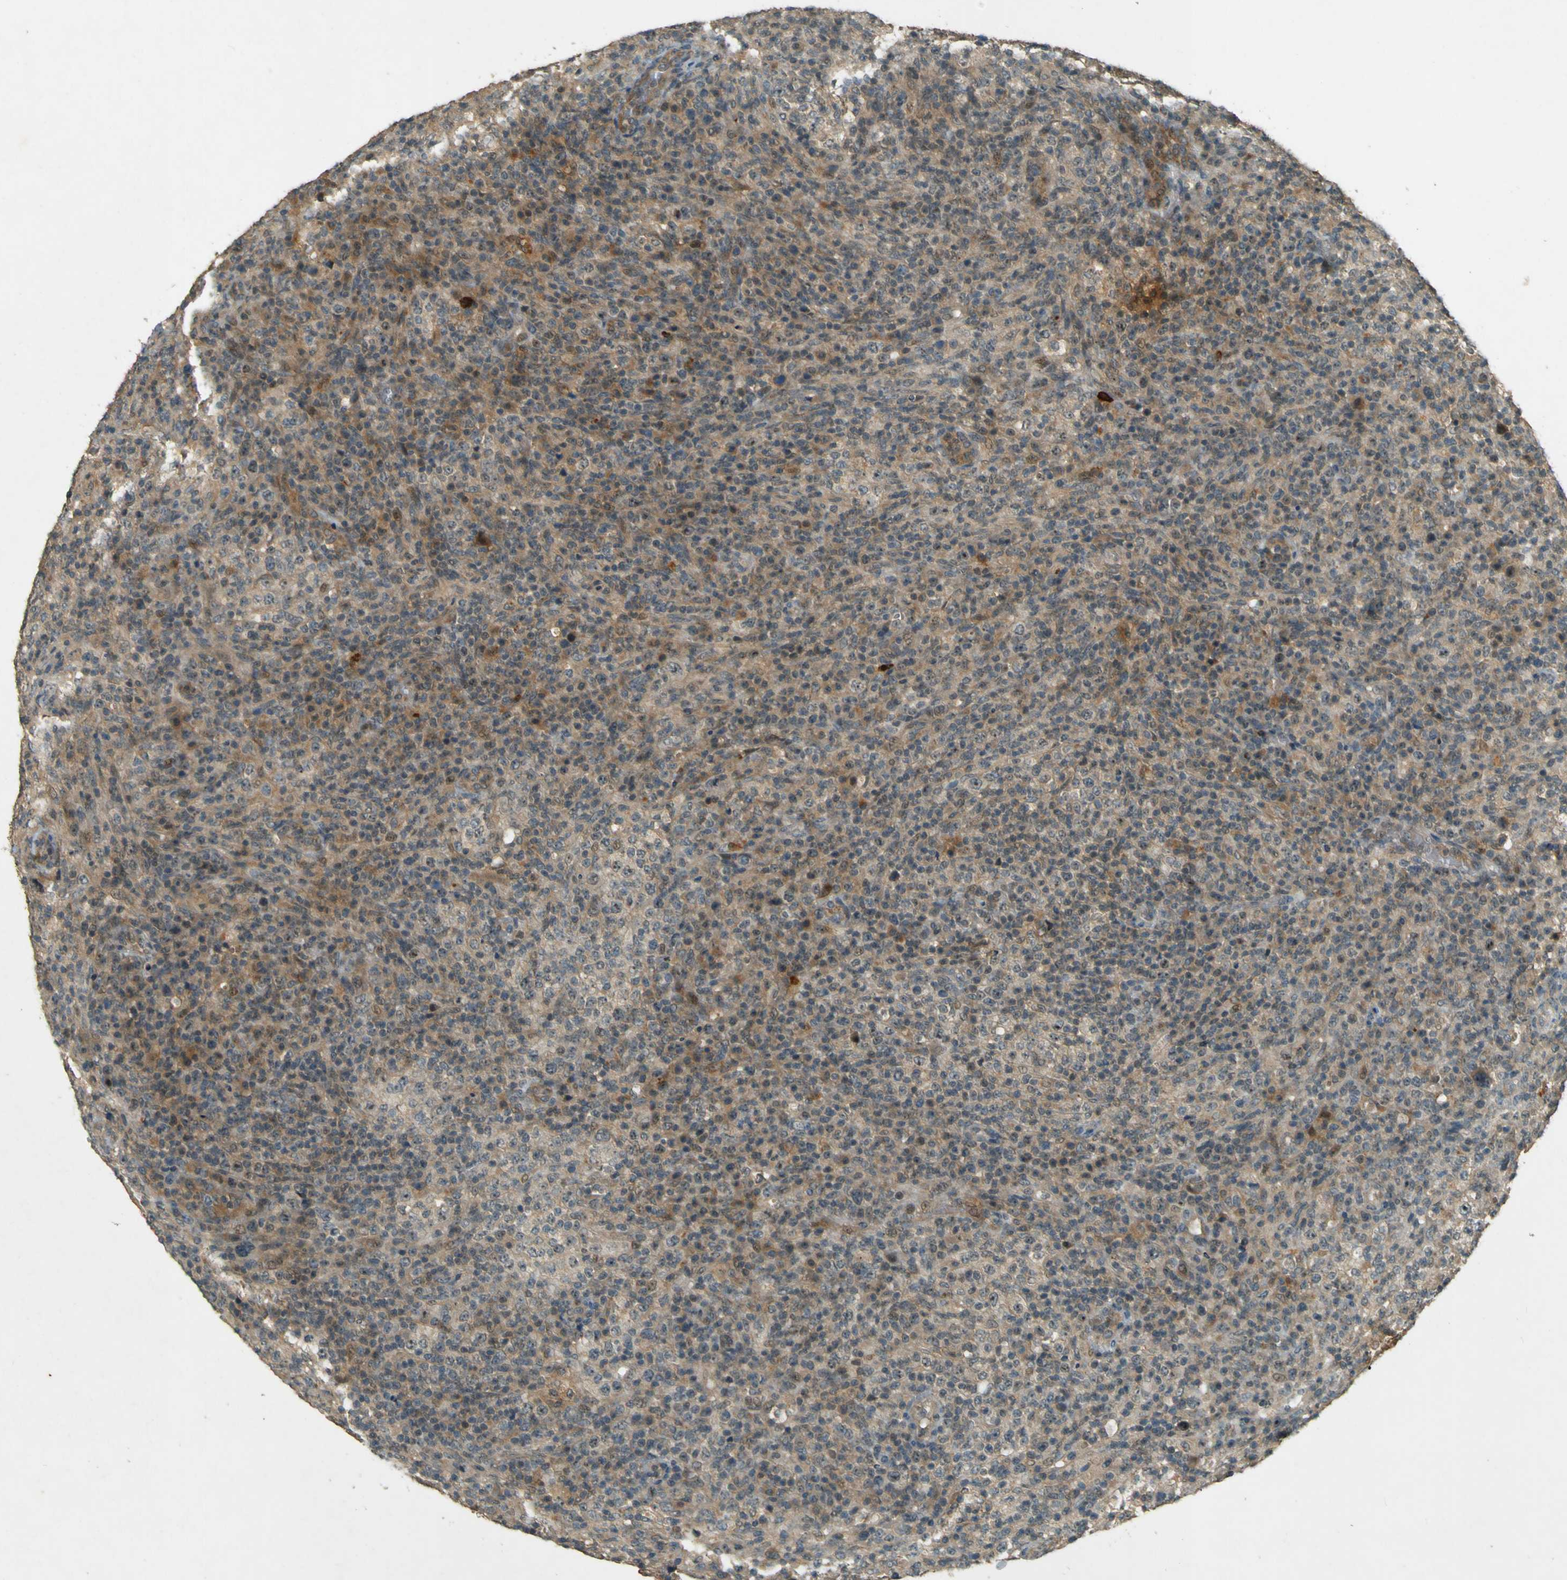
{"staining": {"intensity": "weak", "quantity": "25%-75%", "location": "cytoplasmic/membranous"}, "tissue": "lymphoma", "cell_type": "Tumor cells", "image_type": "cancer", "snomed": [{"axis": "morphology", "description": "Malignant lymphoma, non-Hodgkin's type, High grade"}, {"axis": "topography", "description": "Lymph node"}], "caption": "Protein expression analysis of human high-grade malignant lymphoma, non-Hodgkin's type reveals weak cytoplasmic/membranous staining in approximately 25%-75% of tumor cells.", "gene": "MPDZ", "patient": {"sex": "female", "age": 76}}